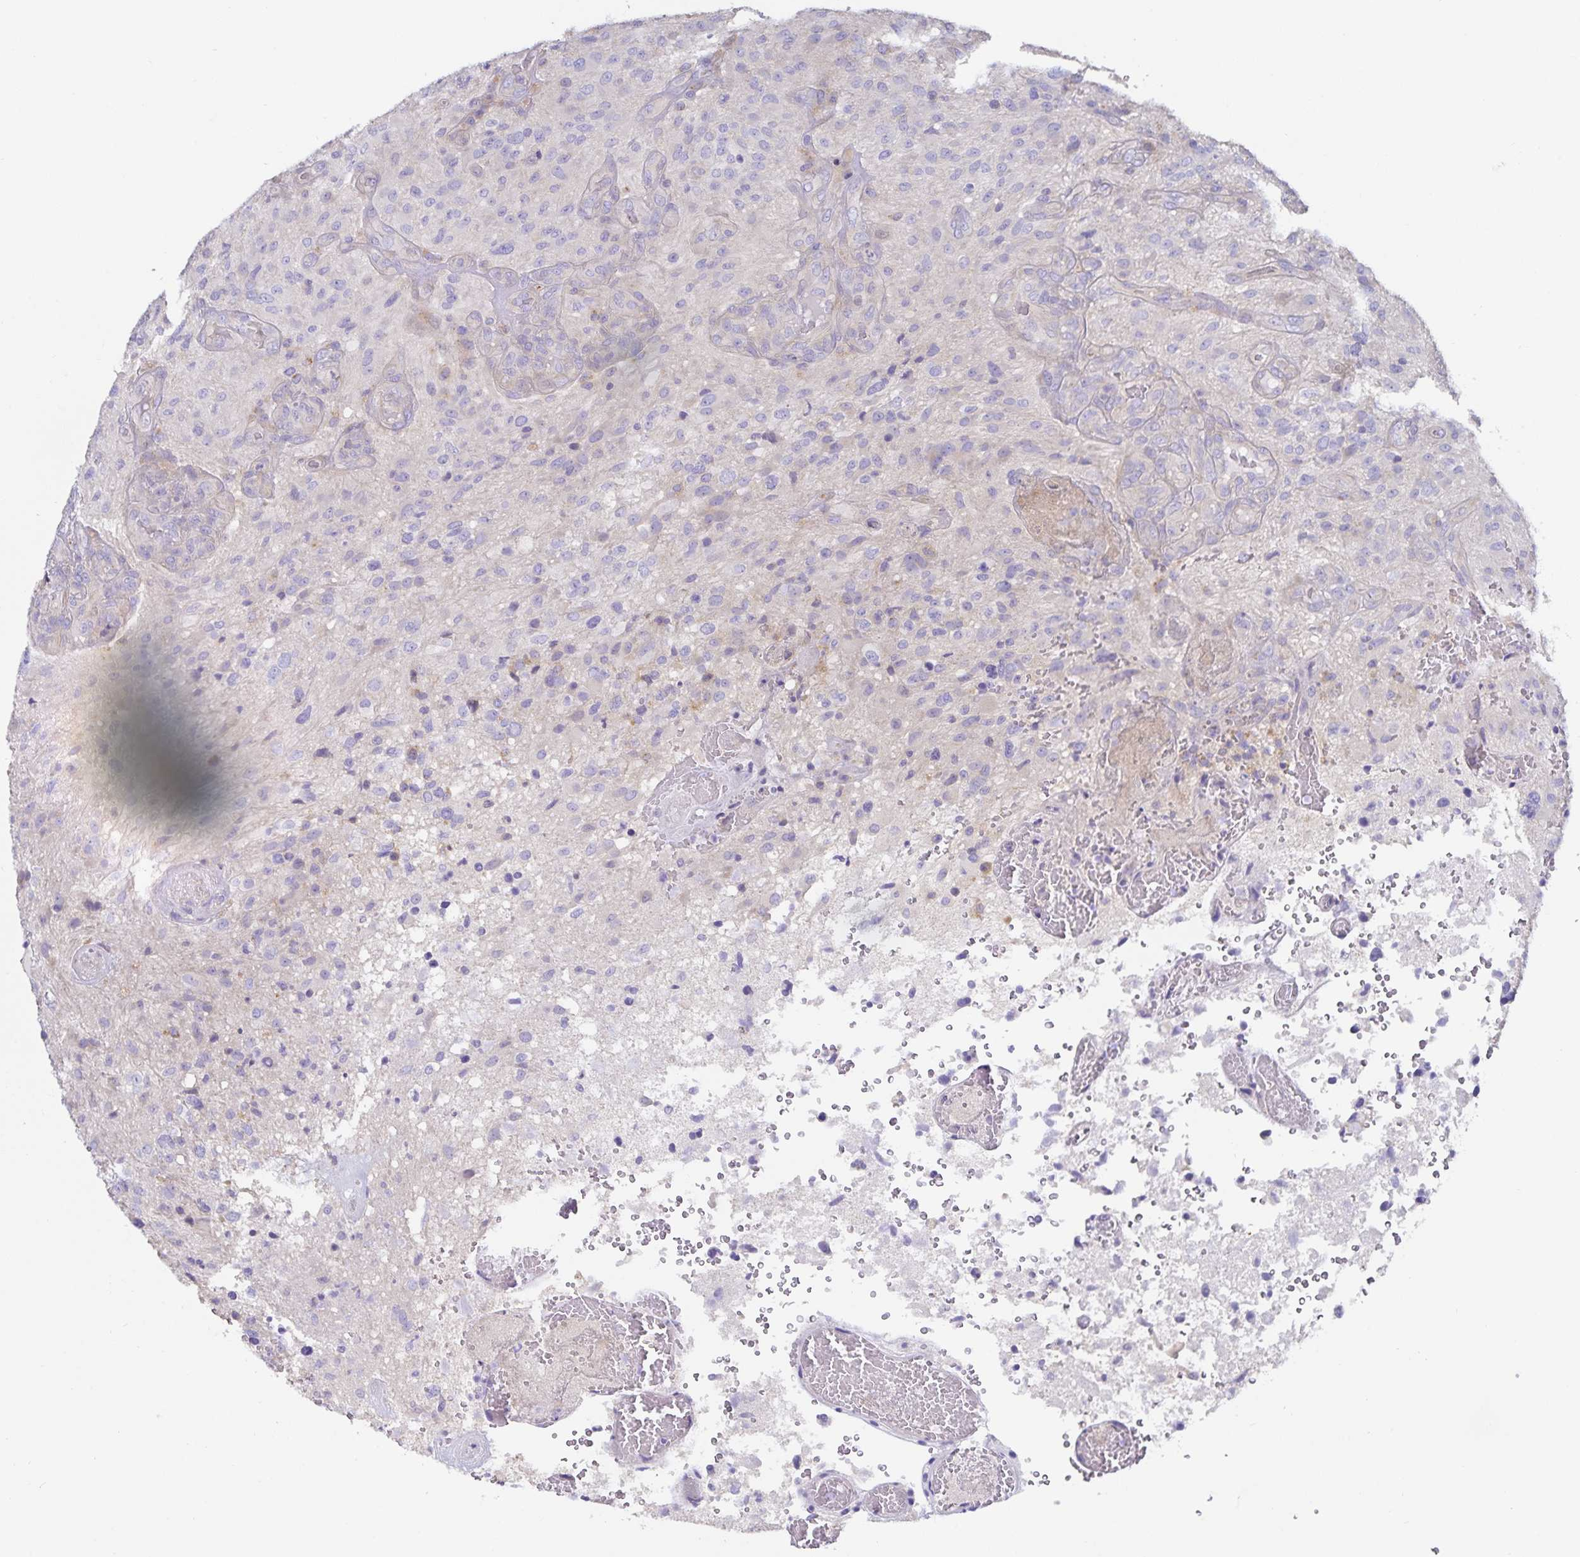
{"staining": {"intensity": "negative", "quantity": "none", "location": "none"}, "tissue": "glioma", "cell_type": "Tumor cells", "image_type": "cancer", "snomed": [{"axis": "morphology", "description": "Glioma, malignant, High grade"}, {"axis": "topography", "description": "Brain"}], "caption": "This is a photomicrograph of immunohistochemistry staining of malignant high-grade glioma, which shows no staining in tumor cells. The staining was performed using DAB (3,3'-diaminobenzidine) to visualize the protein expression in brown, while the nuclei were stained in blue with hematoxylin (Magnification: 20x).", "gene": "METTL22", "patient": {"sex": "male", "age": 53}}